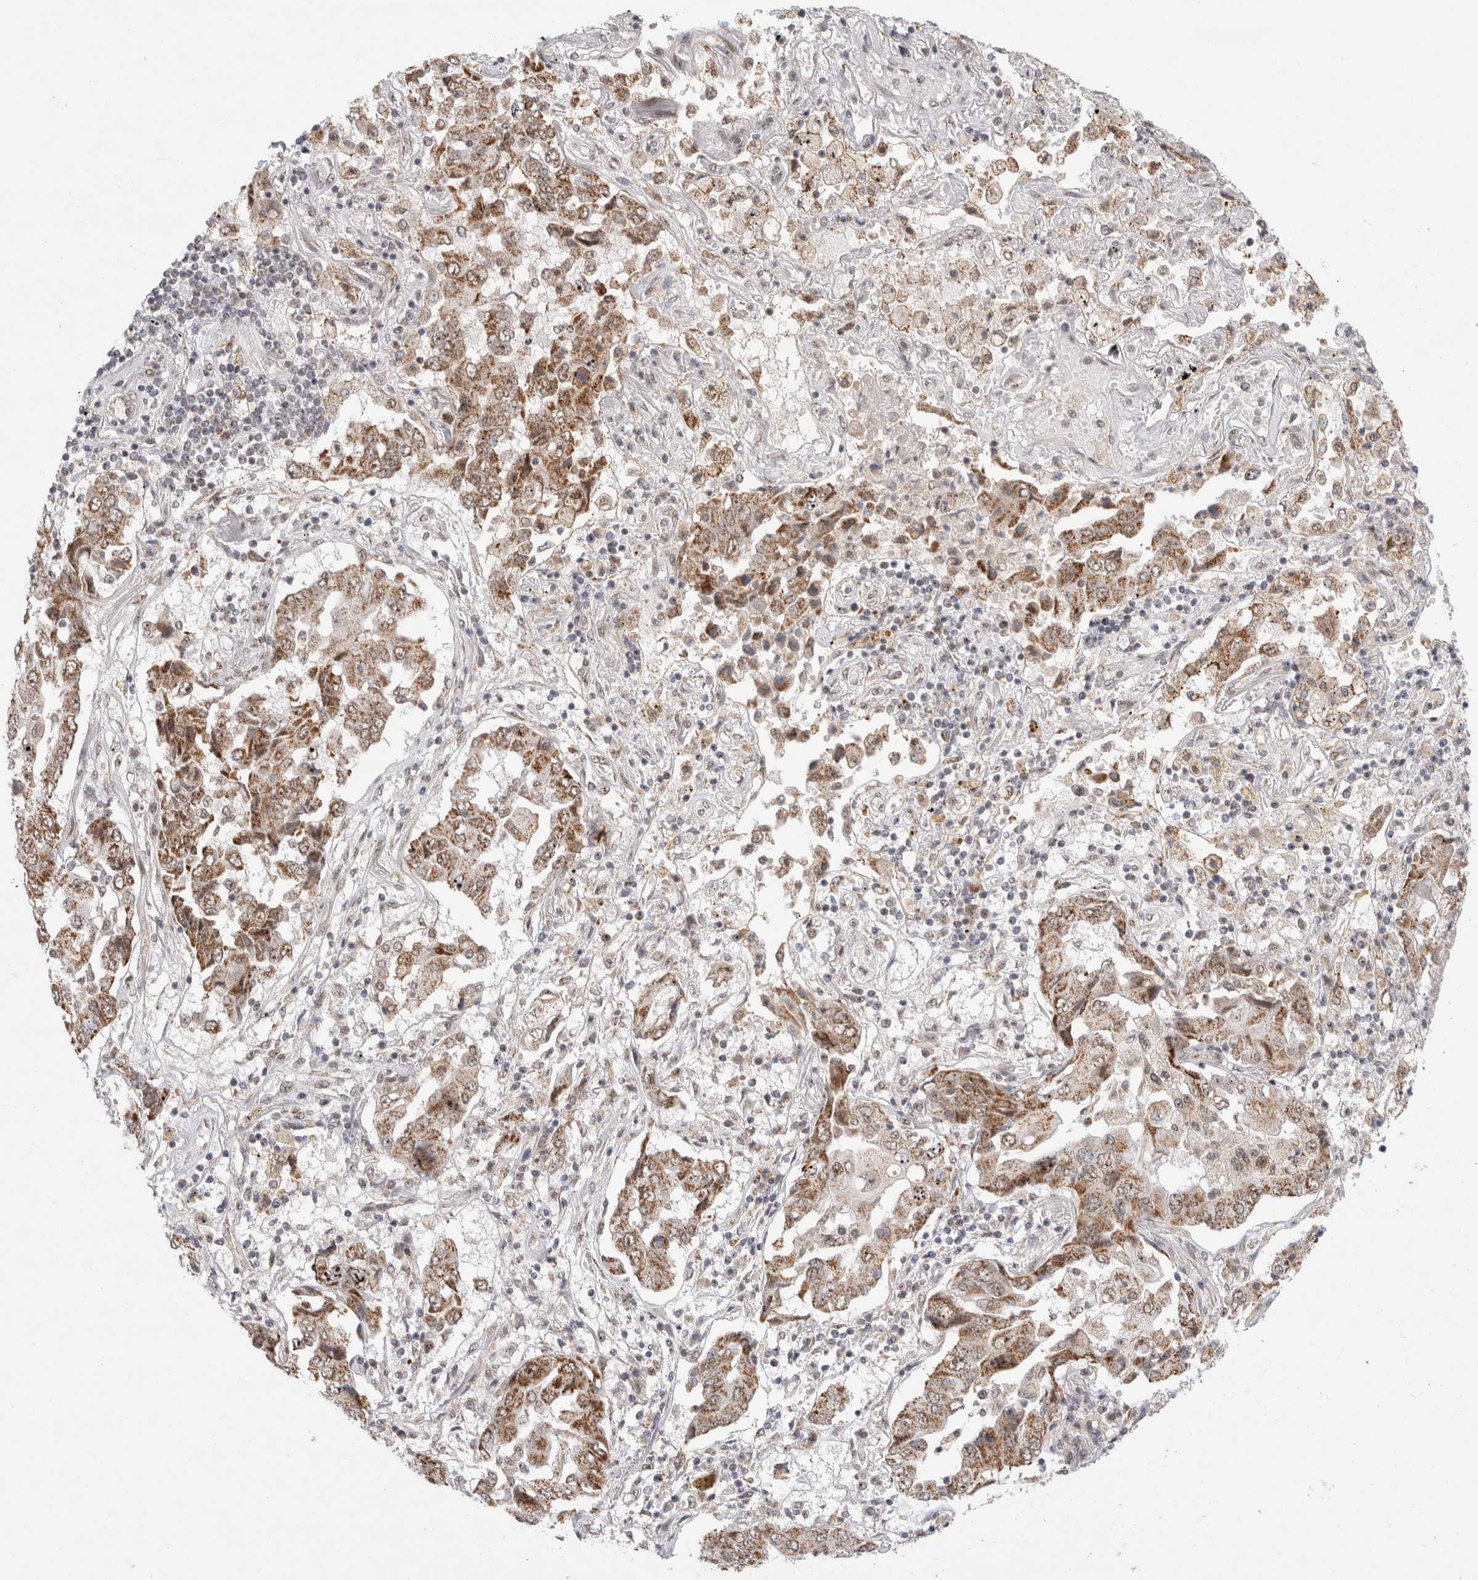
{"staining": {"intensity": "moderate", "quantity": ">75%", "location": "cytoplasmic/membranous,nuclear"}, "tissue": "lung cancer", "cell_type": "Tumor cells", "image_type": "cancer", "snomed": [{"axis": "morphology", "description": "Adenocarcinoma, NOS"}, {"axis": "topography", "description": "Lung"}], "caption": "Protein staining of lung adenocarcinoma tissue reveals moderate cytoplasmic/membranous and nuclear expression in about >75% of tumor cells.", "gene": "MRPL37", "patient": {"sex": "female", "age": 65}}